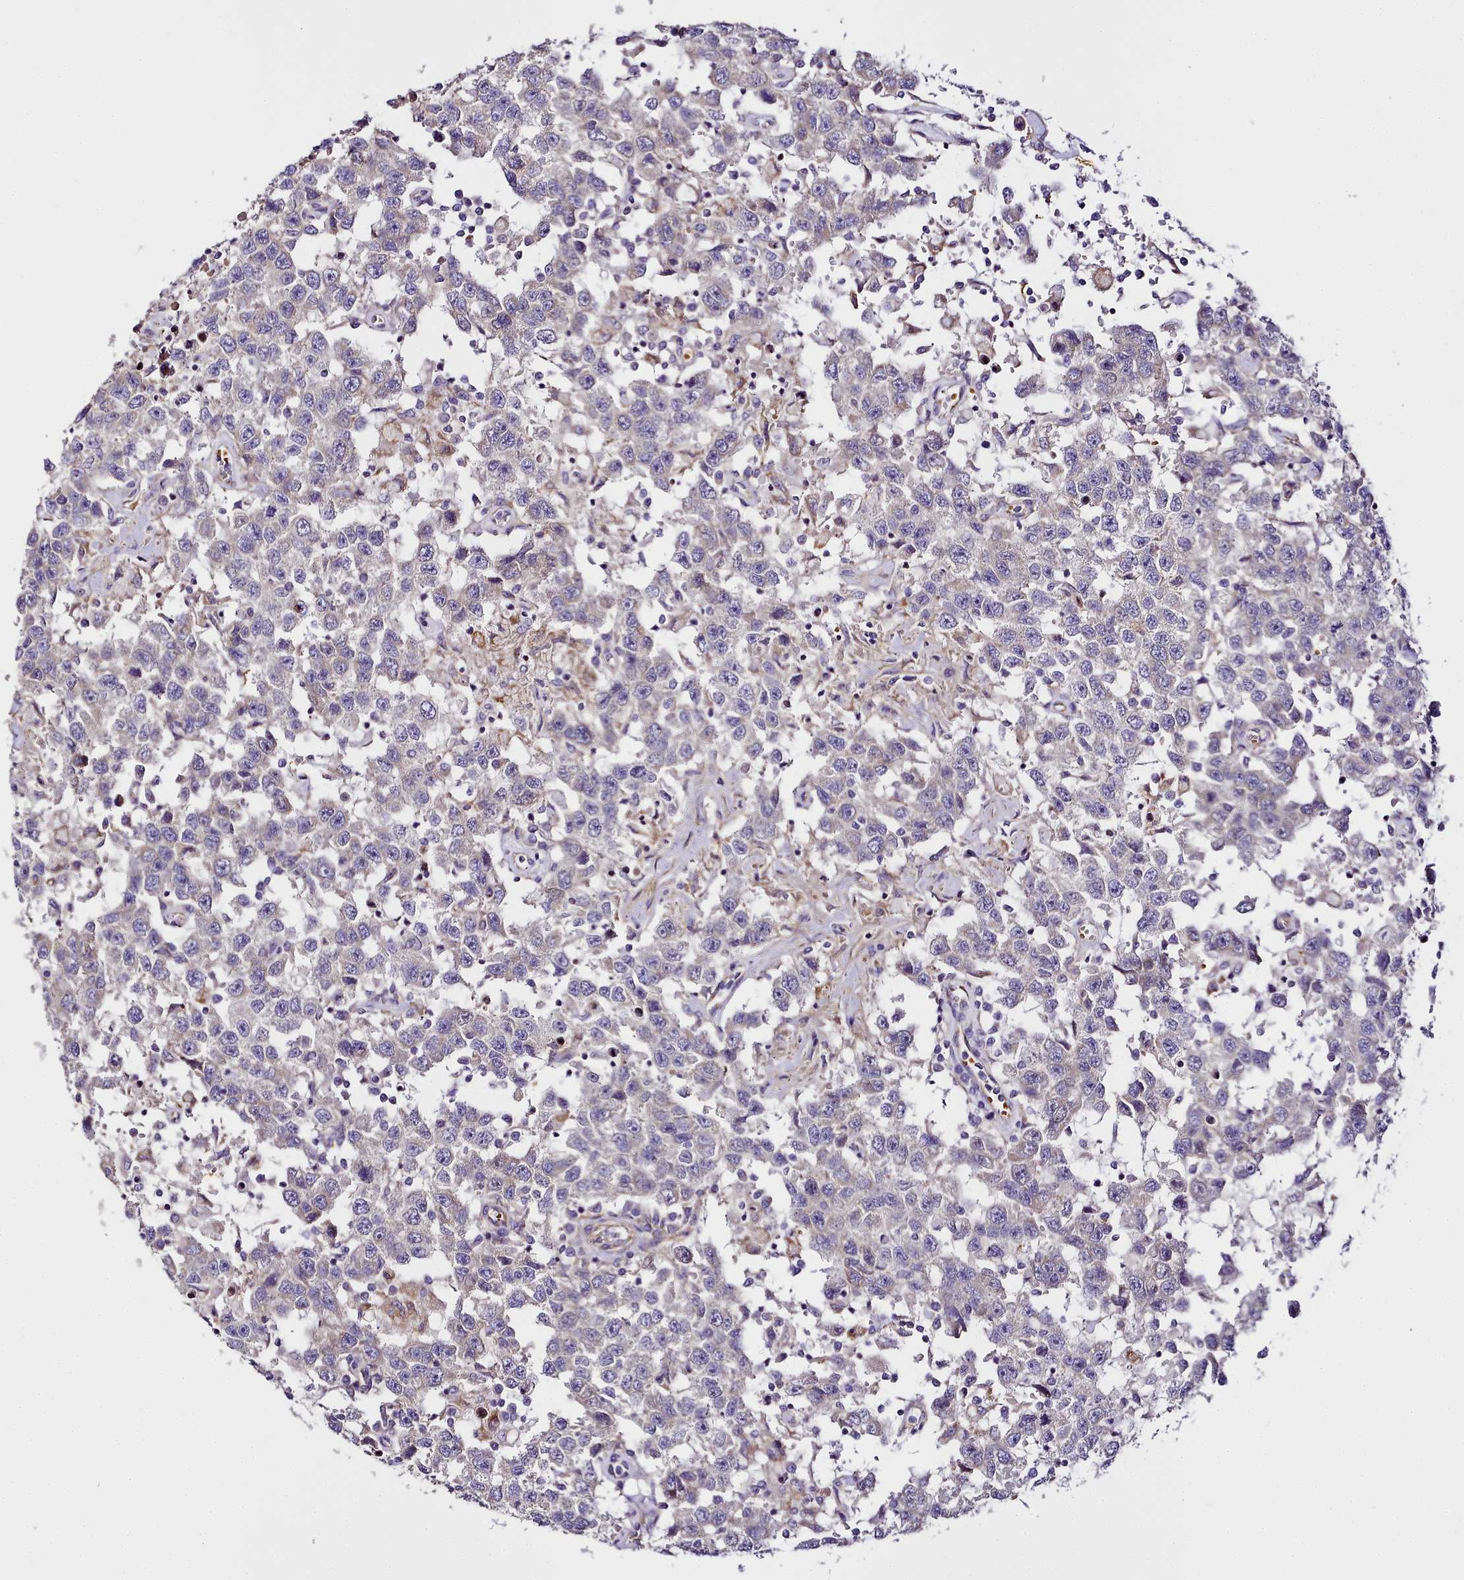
{"staining": {"intensity": "negative", "quantity": "none", "location": "none"}, "tissue": "testis cancer", "cell_type": "Tumor cells", "image_type": "cancer", "snomed": [{"axis": "morphology", "description": "Seminoma, NOS"}, {"axis": "topography", "description": "Testis"}], "caption": "A micrograph of human seminoma (testis) is negative for staining in tumor cells. (Brightfield microscopy of DAB immunohistochemistry (IHC) at high magnification).", "gene": "NBPF1", "patient": {"sex": "male", "age": 41}}